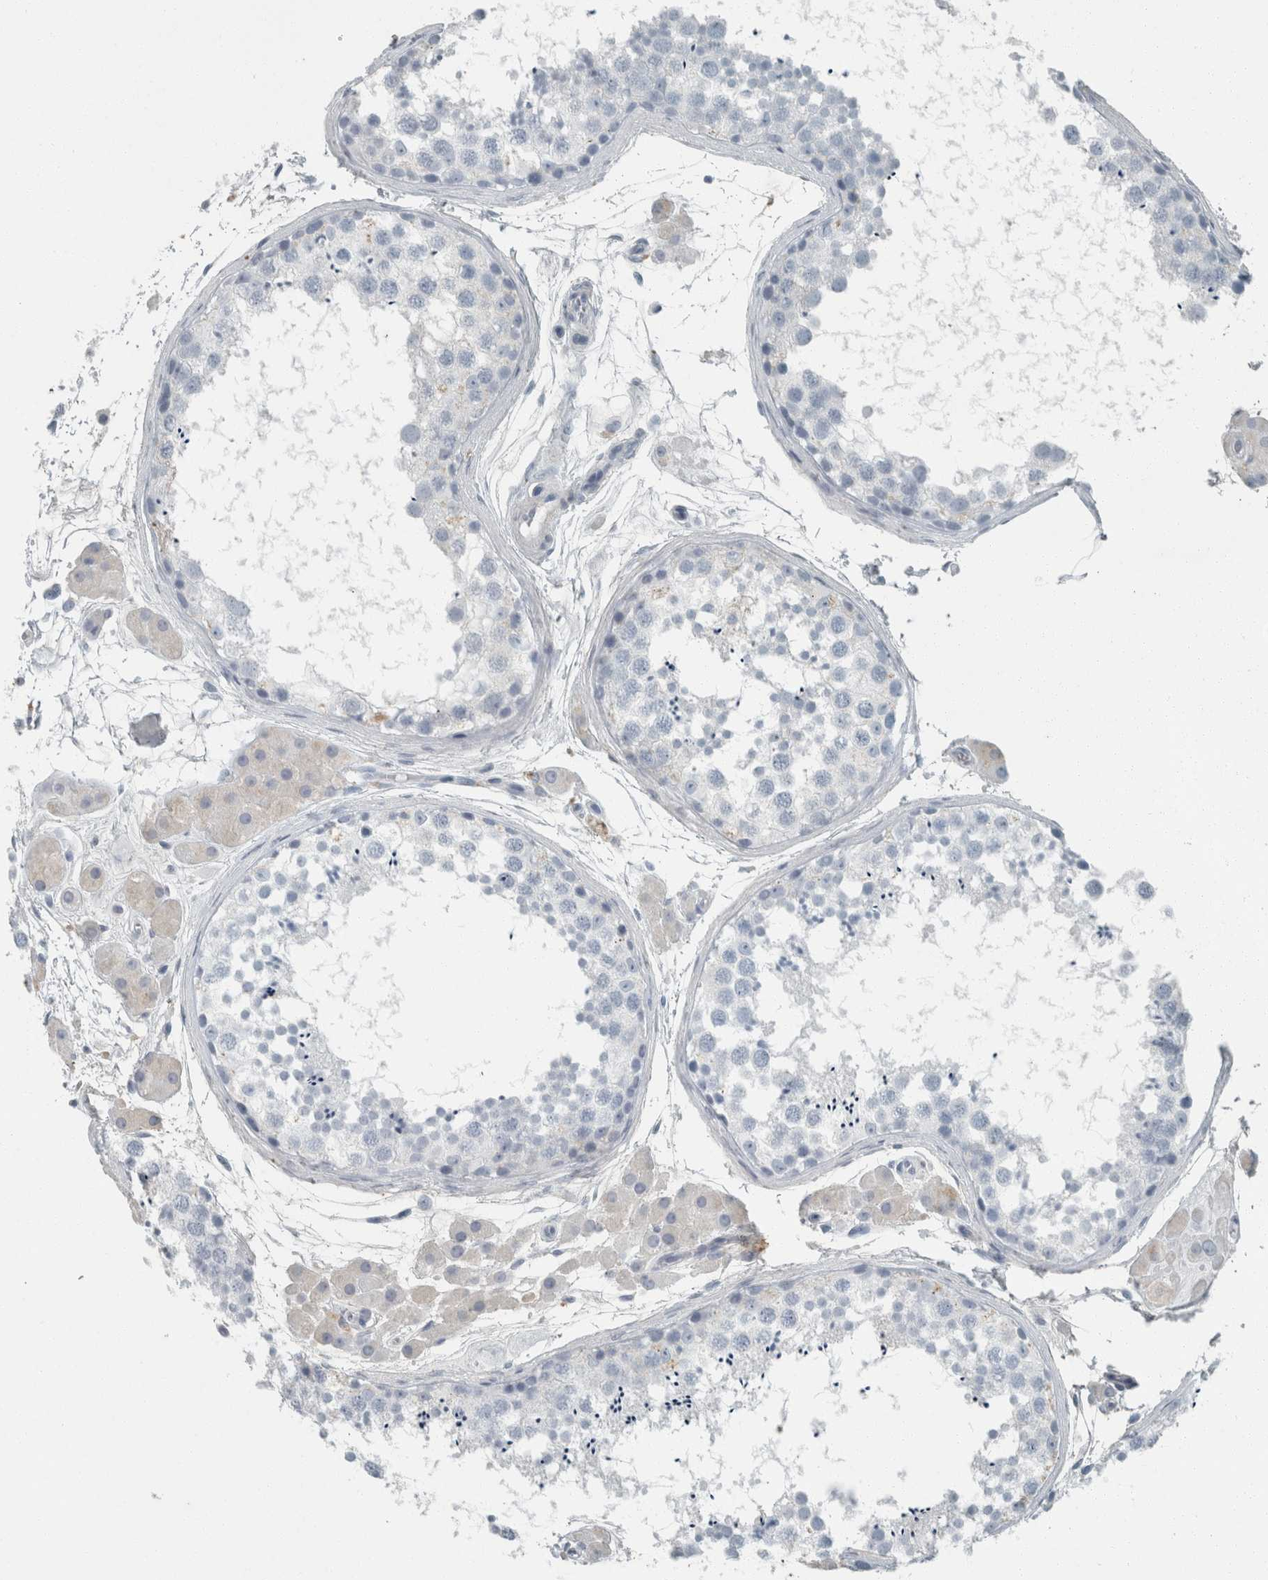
{"staining": {"intensity": "negative", "quantity": "none", "location": "none"}, "tissue": "testis", "cell_type": "Cells in seminiferous ducts", "image_type": "normal", "snomed": [{"axis": "morphology", "description": "Normal tissue, NOS"}, {"axis": "topography", "description": "Testis"}], "caption": "This is a image of IHC staining of normal testis, which shows no expression in cells in seminiferous ducts.", "gene": "CHL1", "patient": {"sex": "male", "age": 56}}